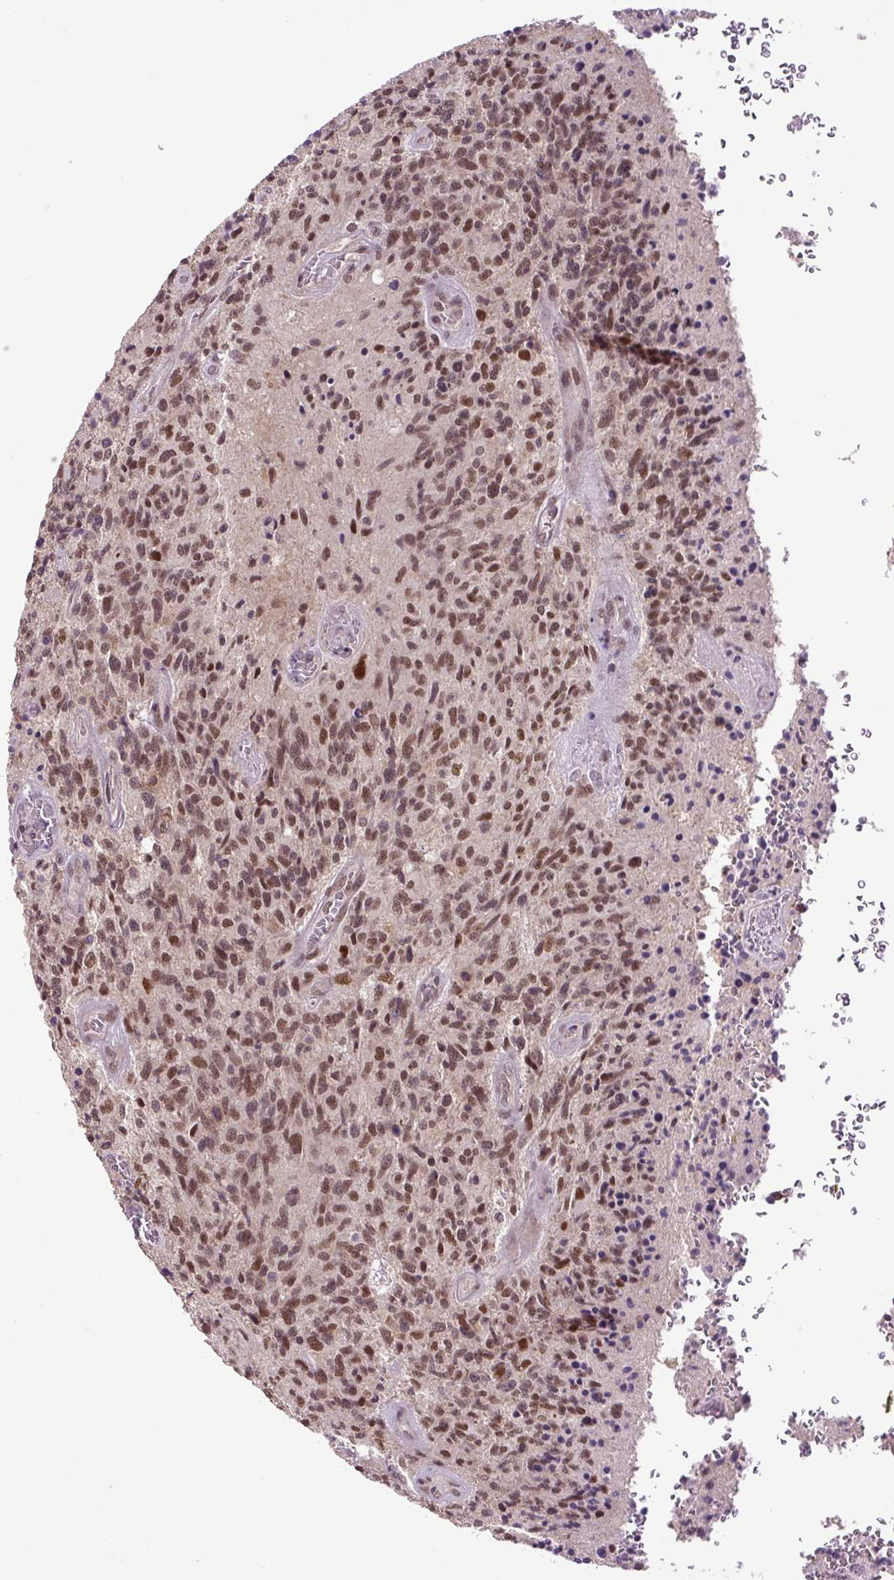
{"staining": {"intensity": "moderate", "quantity": ">75%", "location": "nuclear"}, "tissue": "glioma", "cell_type": "Tumor cells", "image_type": "cancer", "snomed": [{"axis": "morphology", "description": "Glioma, malignant, High grade"}, {"axis": "topography", "description": "Brain"}], "caption": "Immunohistochemical staining of malignant glioma (high-grade) reveals moderate nuclear protein expression in about >75% of tumor cells.", "gene": "KPNA1", "patient": {"sex": "male", "age": 36}}